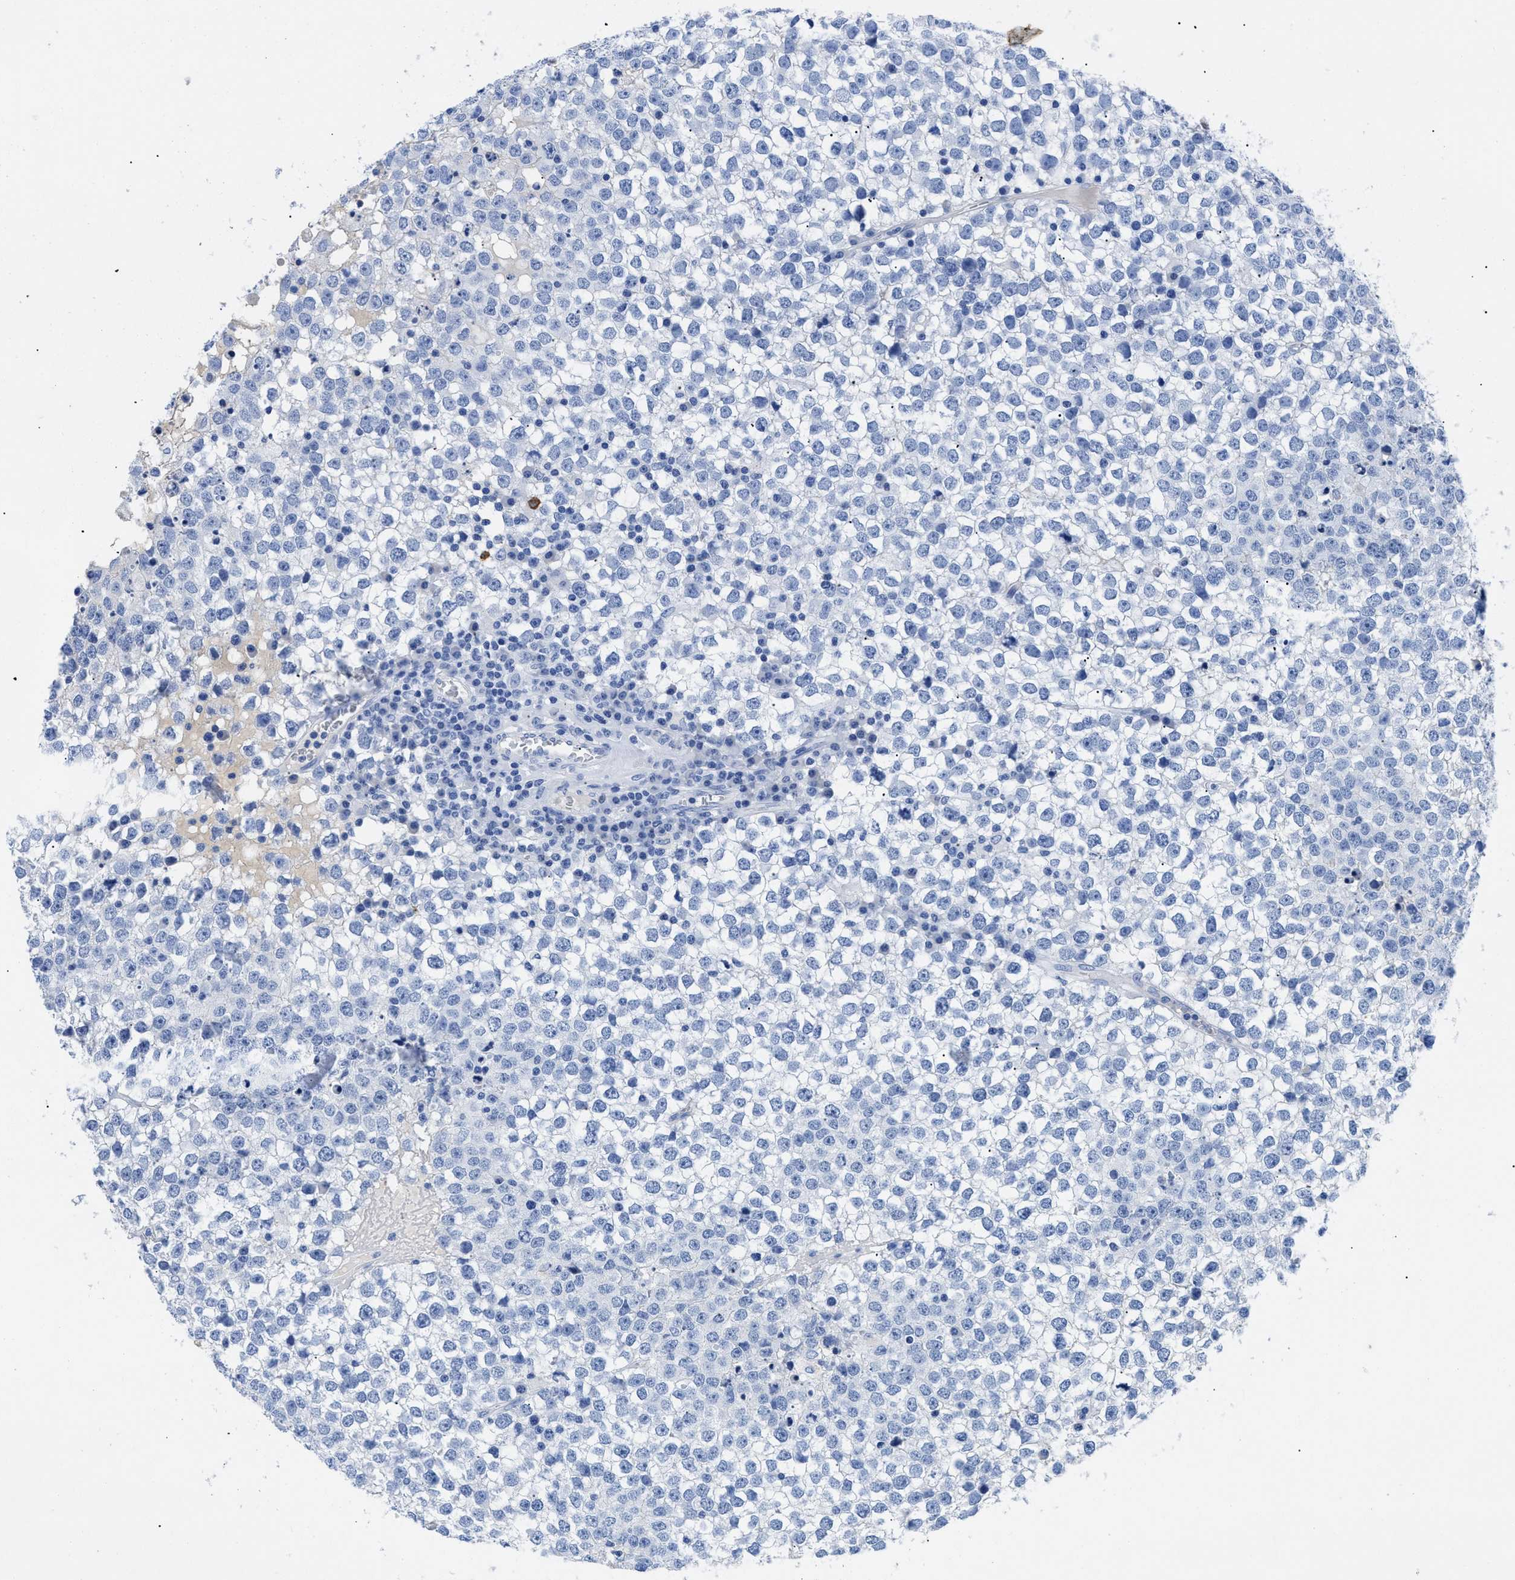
{"staining": {"intensity": "negative", "quantity": "none", "location": "none"}, "tissue": "testis cancer", "cell_type": "Tumor cells", "image_type": "cancer", "snomed": [{"axis": "morphology", "description": "Seminoma, NOS"}, {"axis": "topography", "description": "Testis"}], "caption": "Image shows no protein expression in tumor cells of testis cancer tissue.", "gene": "TMEM68", "patient": {"sex": "male", "age": 65}}